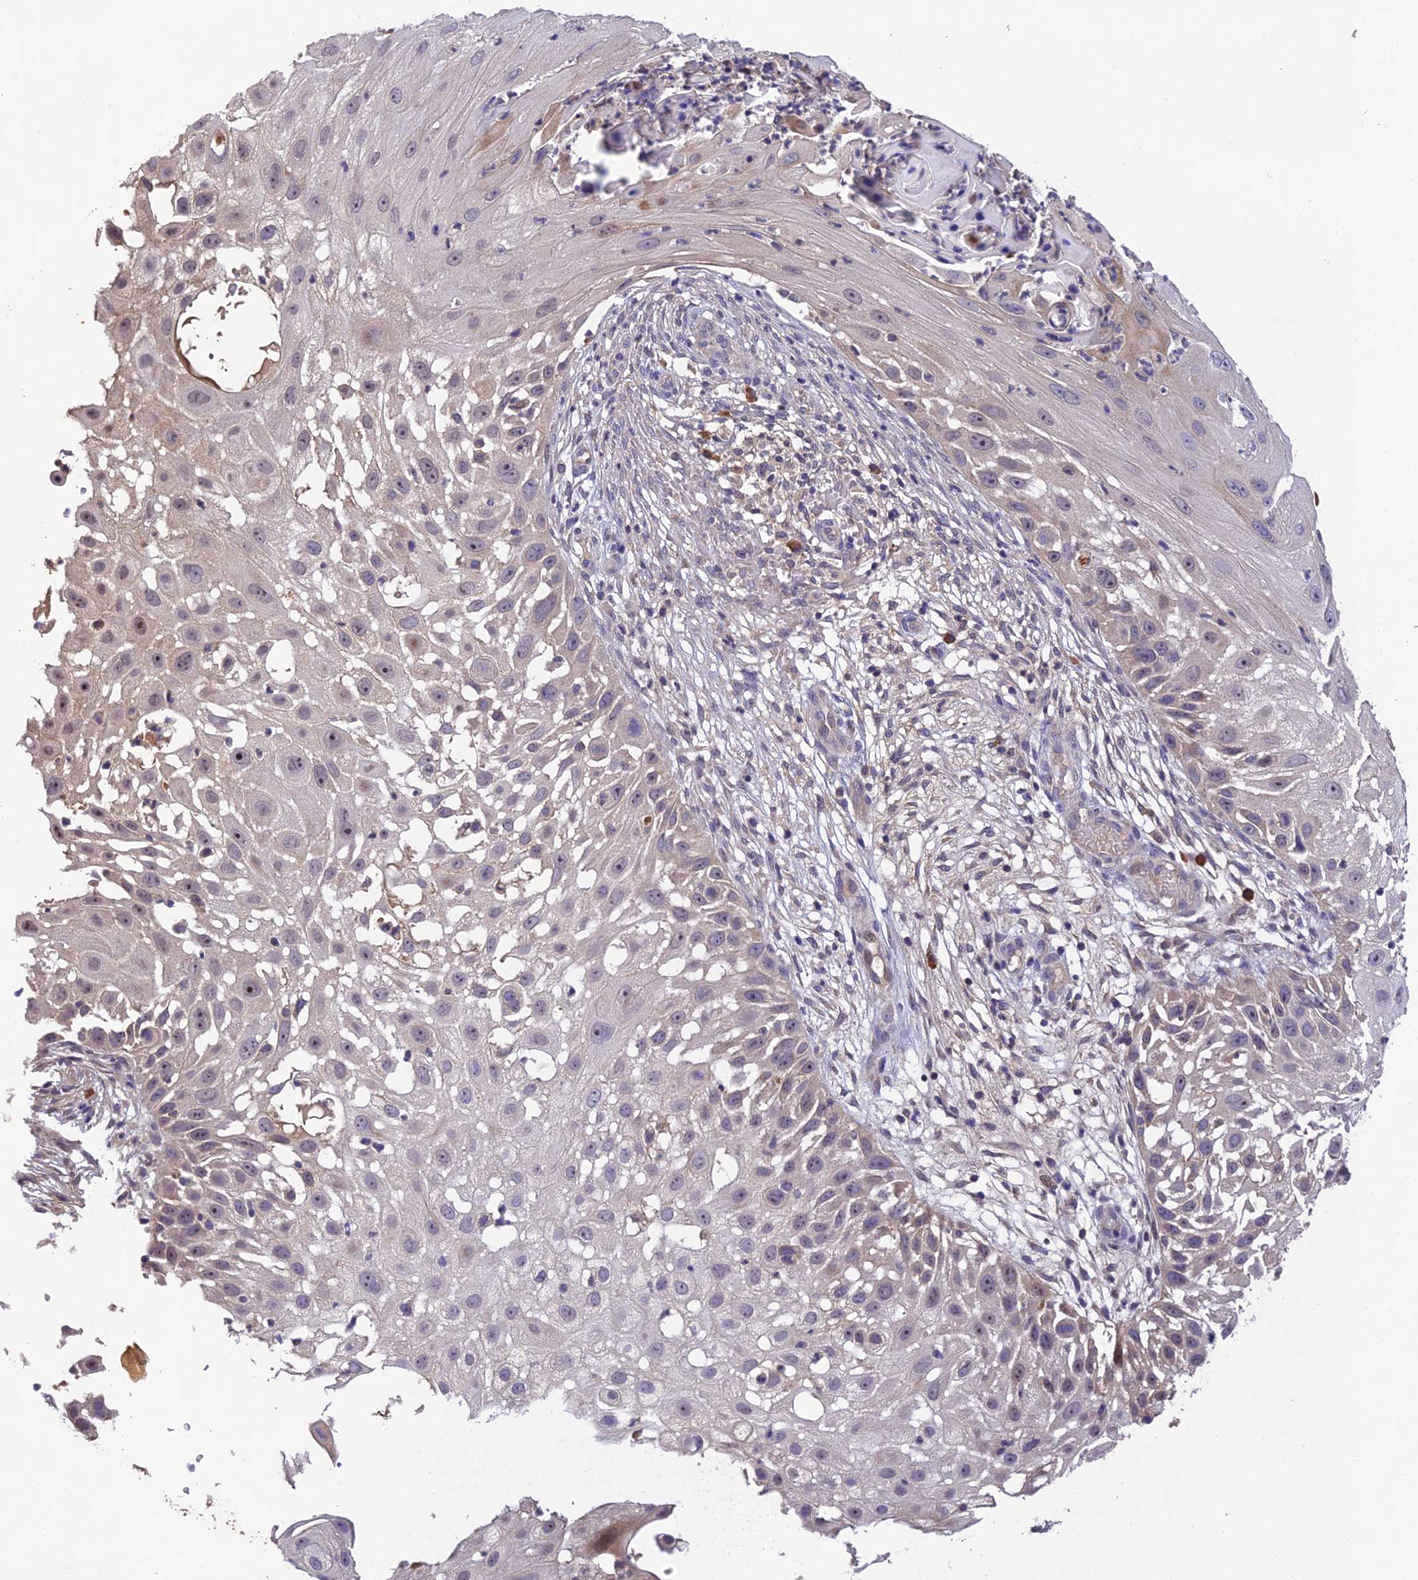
{"staining": {"intensity": "negative", "quantity": "none", "location": "none"}, "tissue": "skin cancer", "cell_type": "Tumor cells", "image_type": "cancer", "snomed": [{"axis": "morphology", "description": "Squamous cell carcinoma, NOS"}, {"axis": "topography", "description": "Skin"}], "caption": "Skin squamous cell carcinoma was stained to show a protein in brown. There is no significant positivity in tumor cells.", "gene": "DENND5B", "patient": {"sex": "female", "age": 44}}